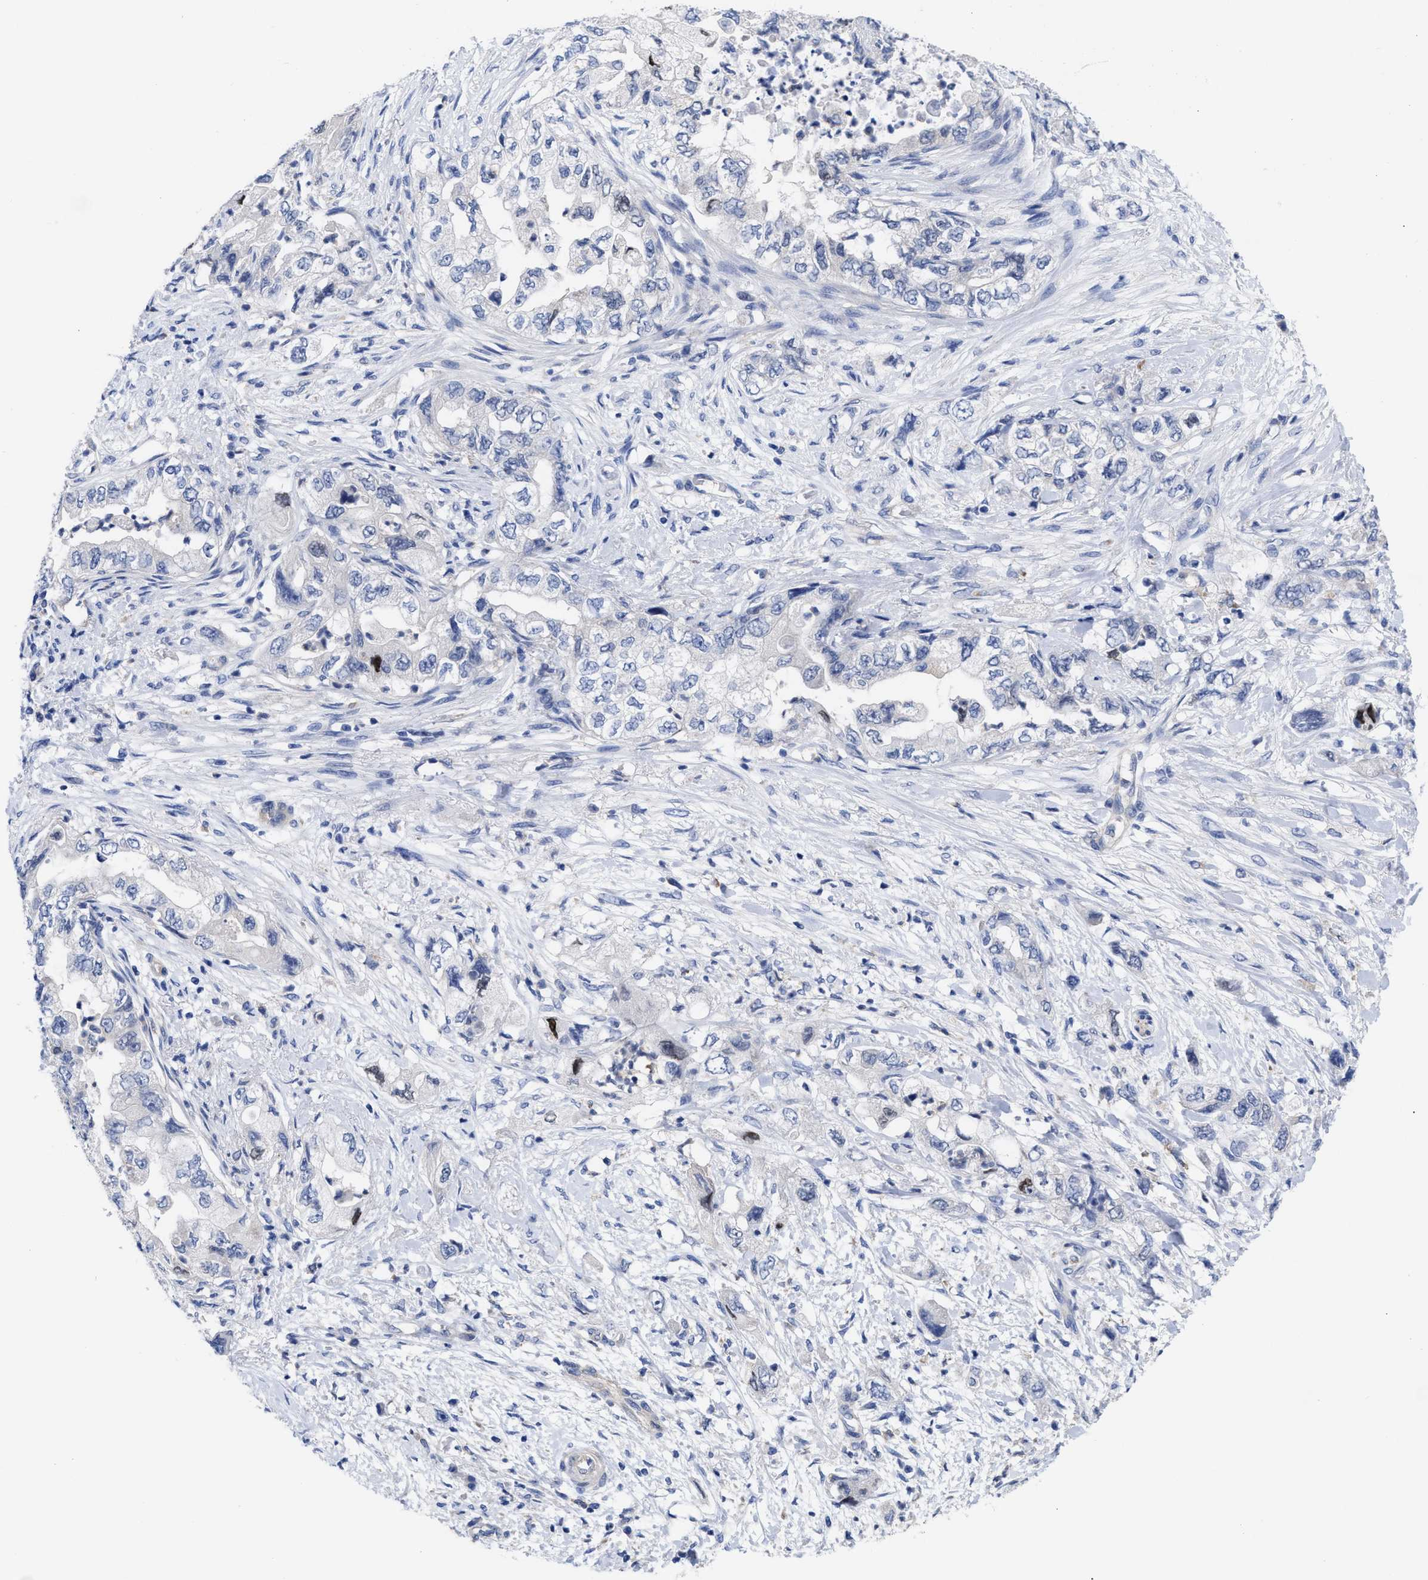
{"staining": {"intensity": "weak", "quantity": "<25%", "location": "nuclear"}, "tissue": "pancreatic cancer", "cell_type": "Tumor cells", "image_type": "cancer", "snomed": [{"axis": "morphology", "description": "Adenocarcinoma, NOS"}, {"axis": "topography", "description": "Pancreas"}], "caption": "Photomicrograph shows no significant protein positivity in tumor cells of adenocarcinoma (pancreatic).", "gene": "IRAG2", "patient": {"sex": "female", "age": 73}}